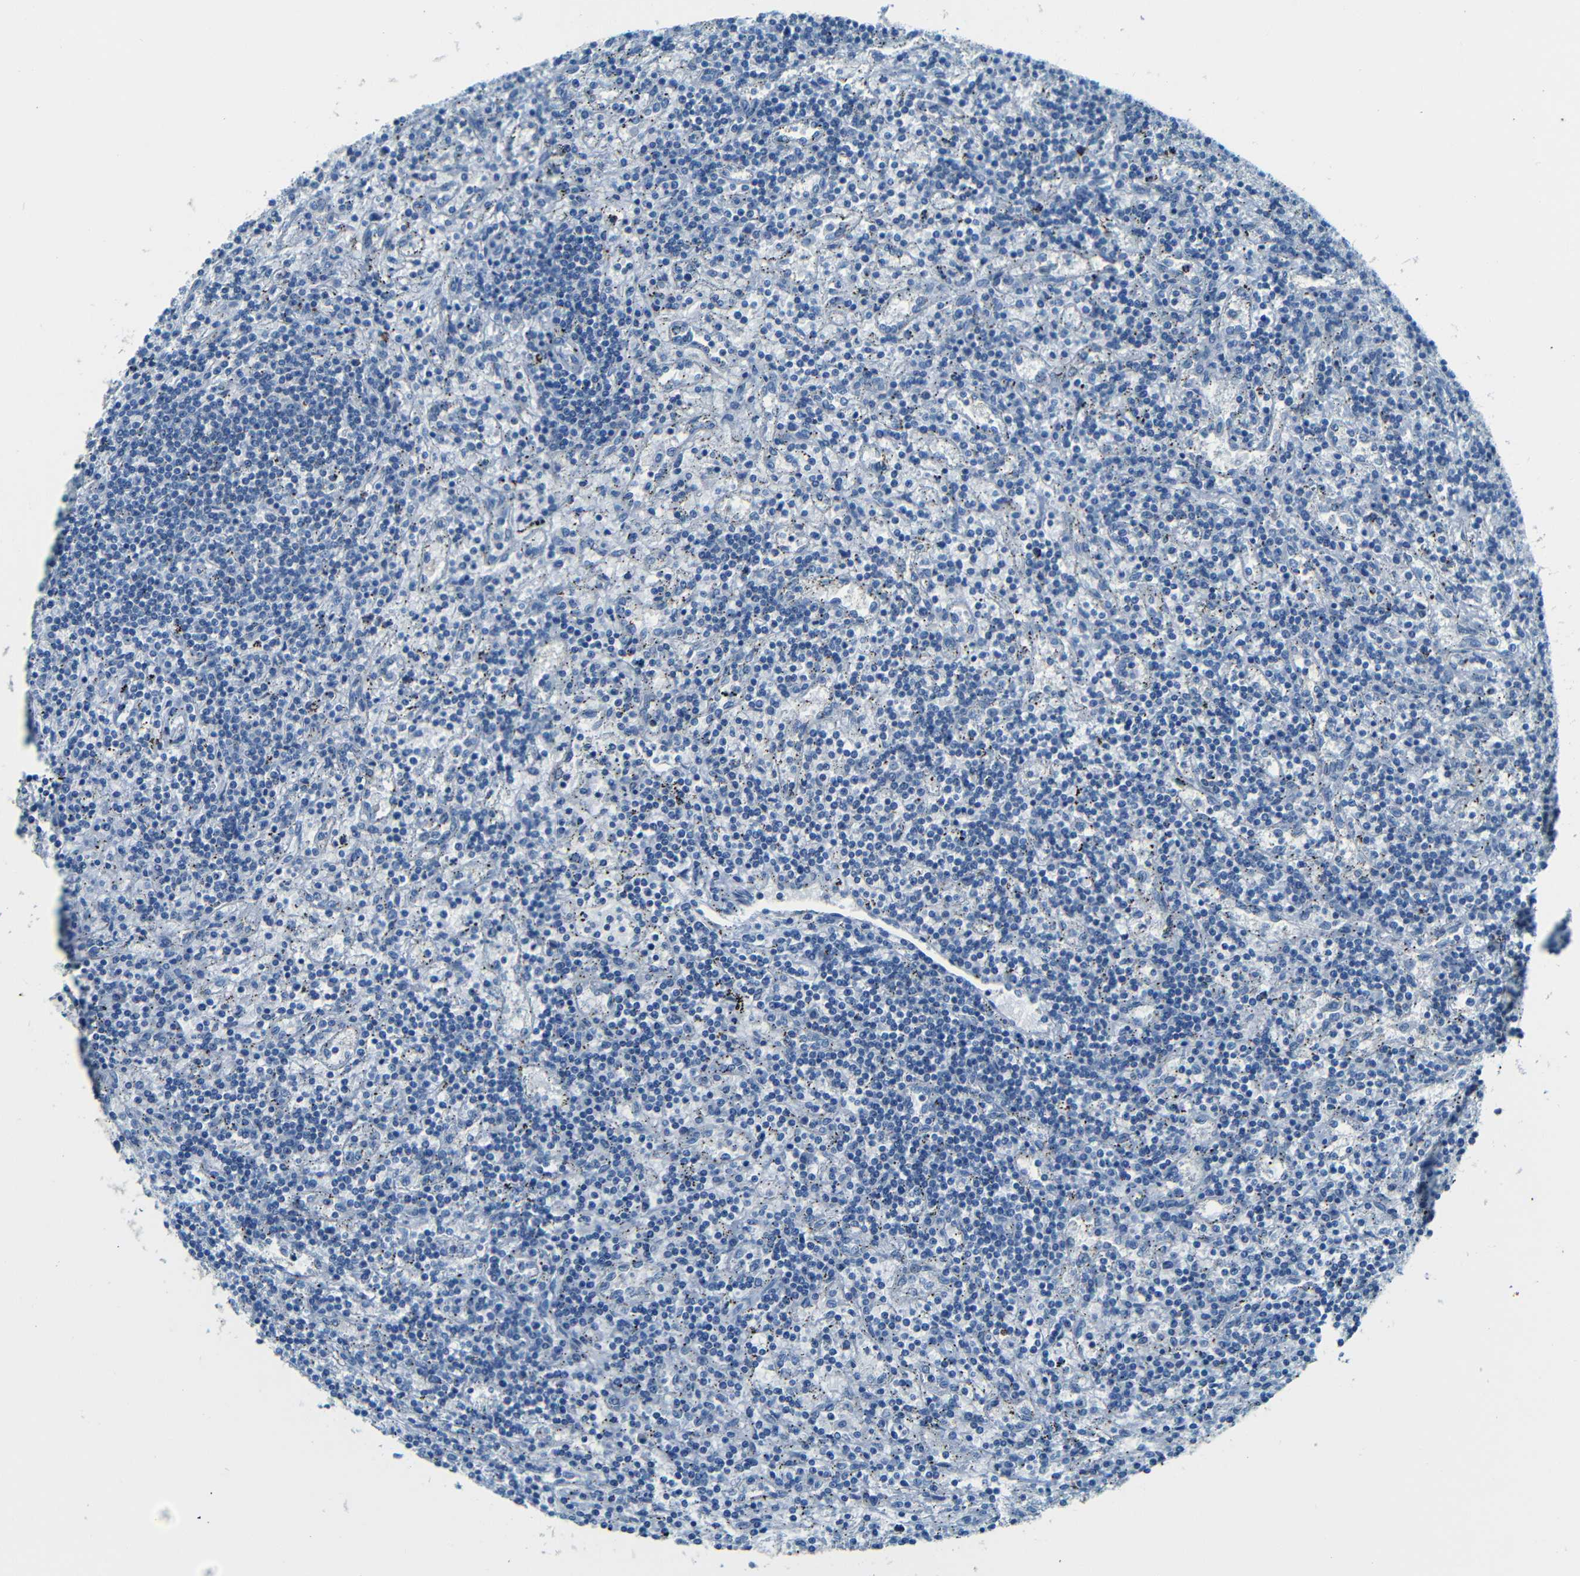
{"staining": {"intensity": "negative", "quantity": "none", "location": "none"}, "tissue": "lymphoma", "cell_type": "Tumor cells", "image_type": "cancer", "snomed": [{"axis": "morphology", "description": "Malignant lymphoma, non-Hodgkin's type, Low grade"}, {"axis": "topography", "description": "Spleen"}], "caption": "Malignant lymphoma, non-Hodgkin's type (low-grade) was stained to show a protein in brown. There is no significant expression in tumor cells.", "gene": "ZMAT1", "patient": {"sex": "male", "age": 76}}